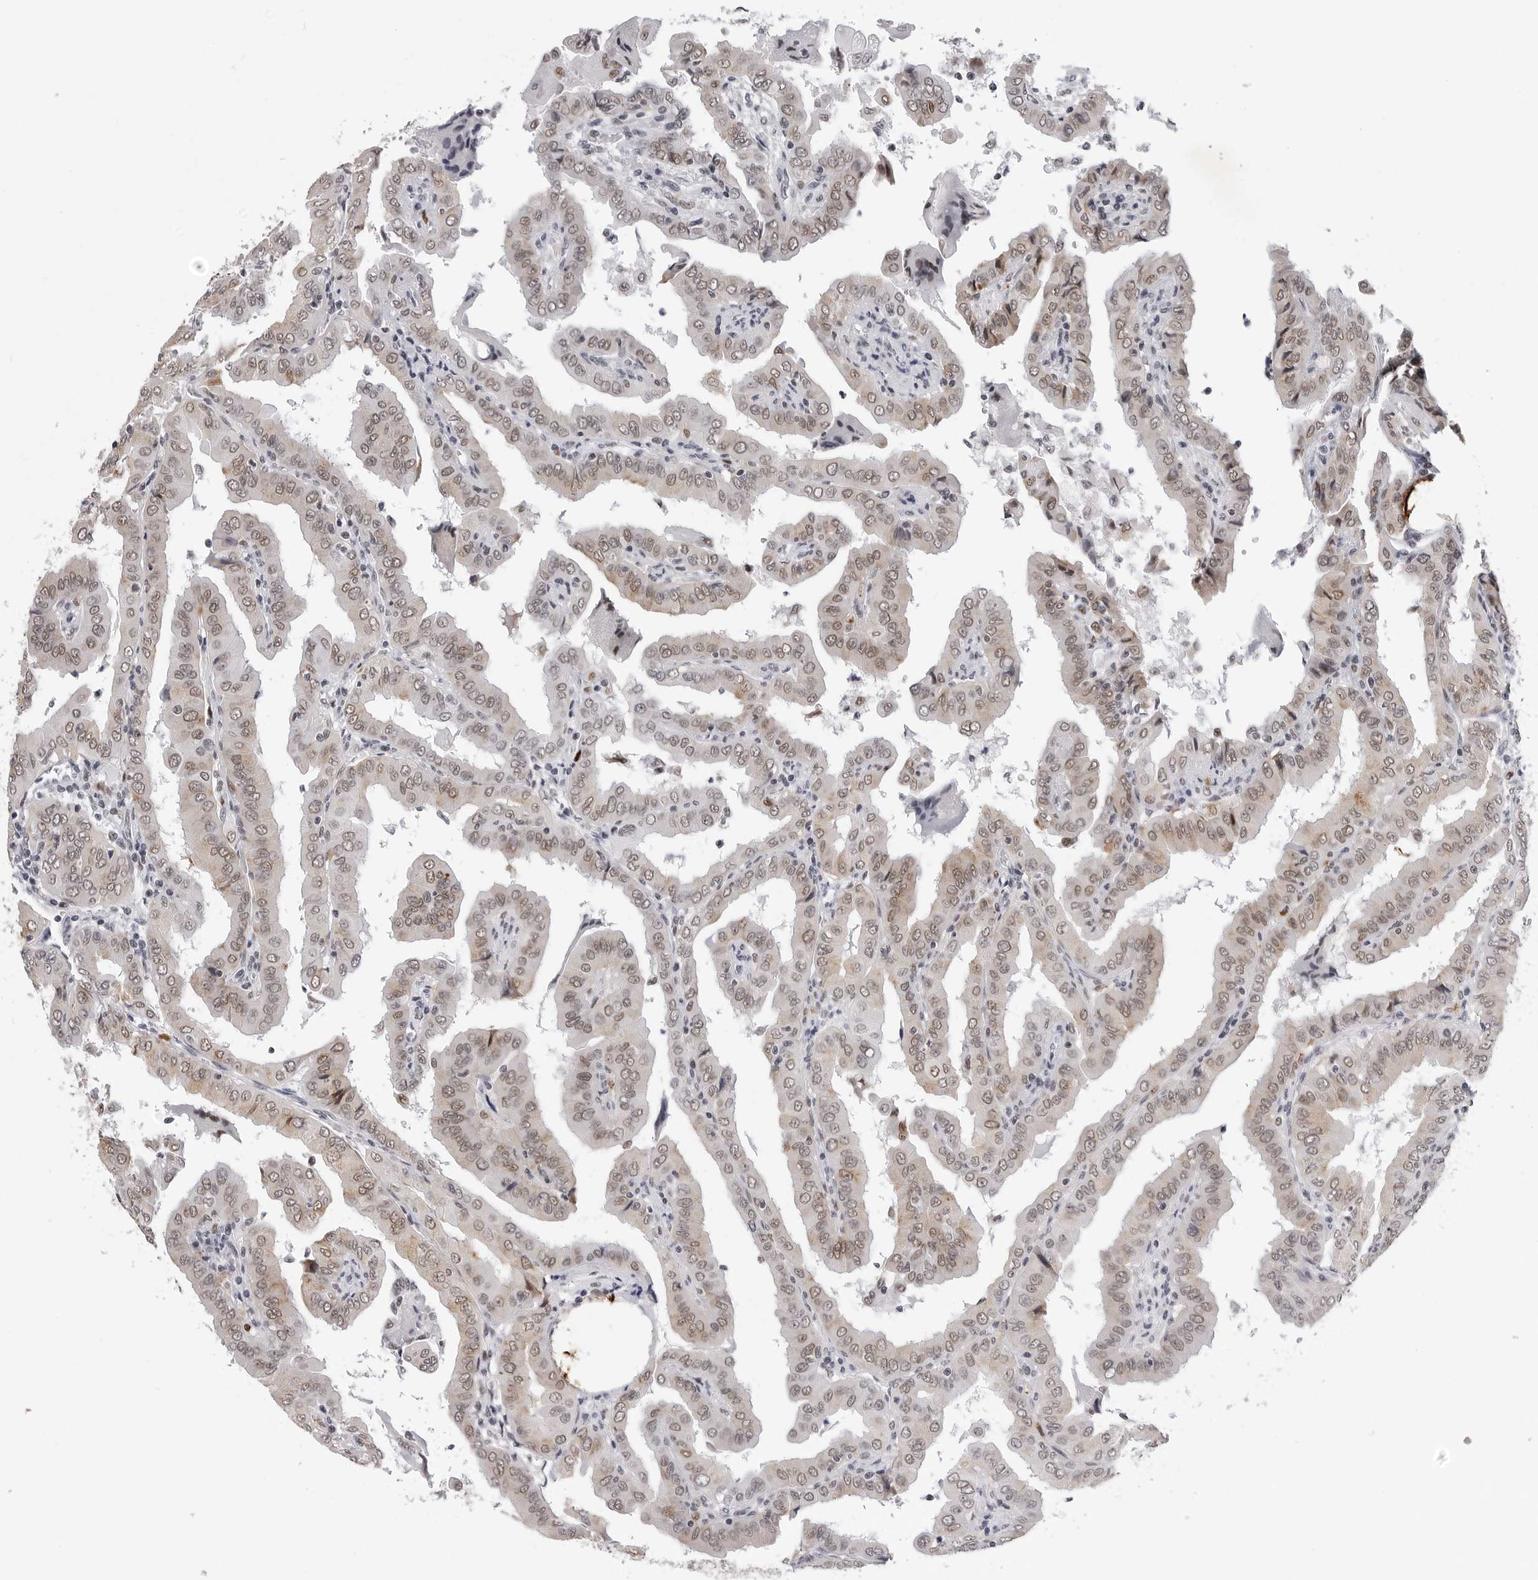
{"staining": {"intensity": "weak", "quantity": ">75%", "location": "cytoplasmic/membranous,nuclear"}, "tissue": "thyroid cancer", "cell_type": "Tumor cells", "image_type": "cancer", "snomed": [{"axis": "morphology", "description": "Papillary adenocarcinoma, NOS"}, {"axis": "topography", "description": "Thyroid gland"}], "caption": "Papillary adenocarcinoma (thyroid) was stained to show a protein in brown. There is low levels of weak cytoplasmic/membranous and nuclear positivity in about >75% of tumor cells. (brown staining indicates protein expression, while blue staining denotes nuclei).", "gene": "SF3B4", "patient": {"sex": "male", "age": 33}}